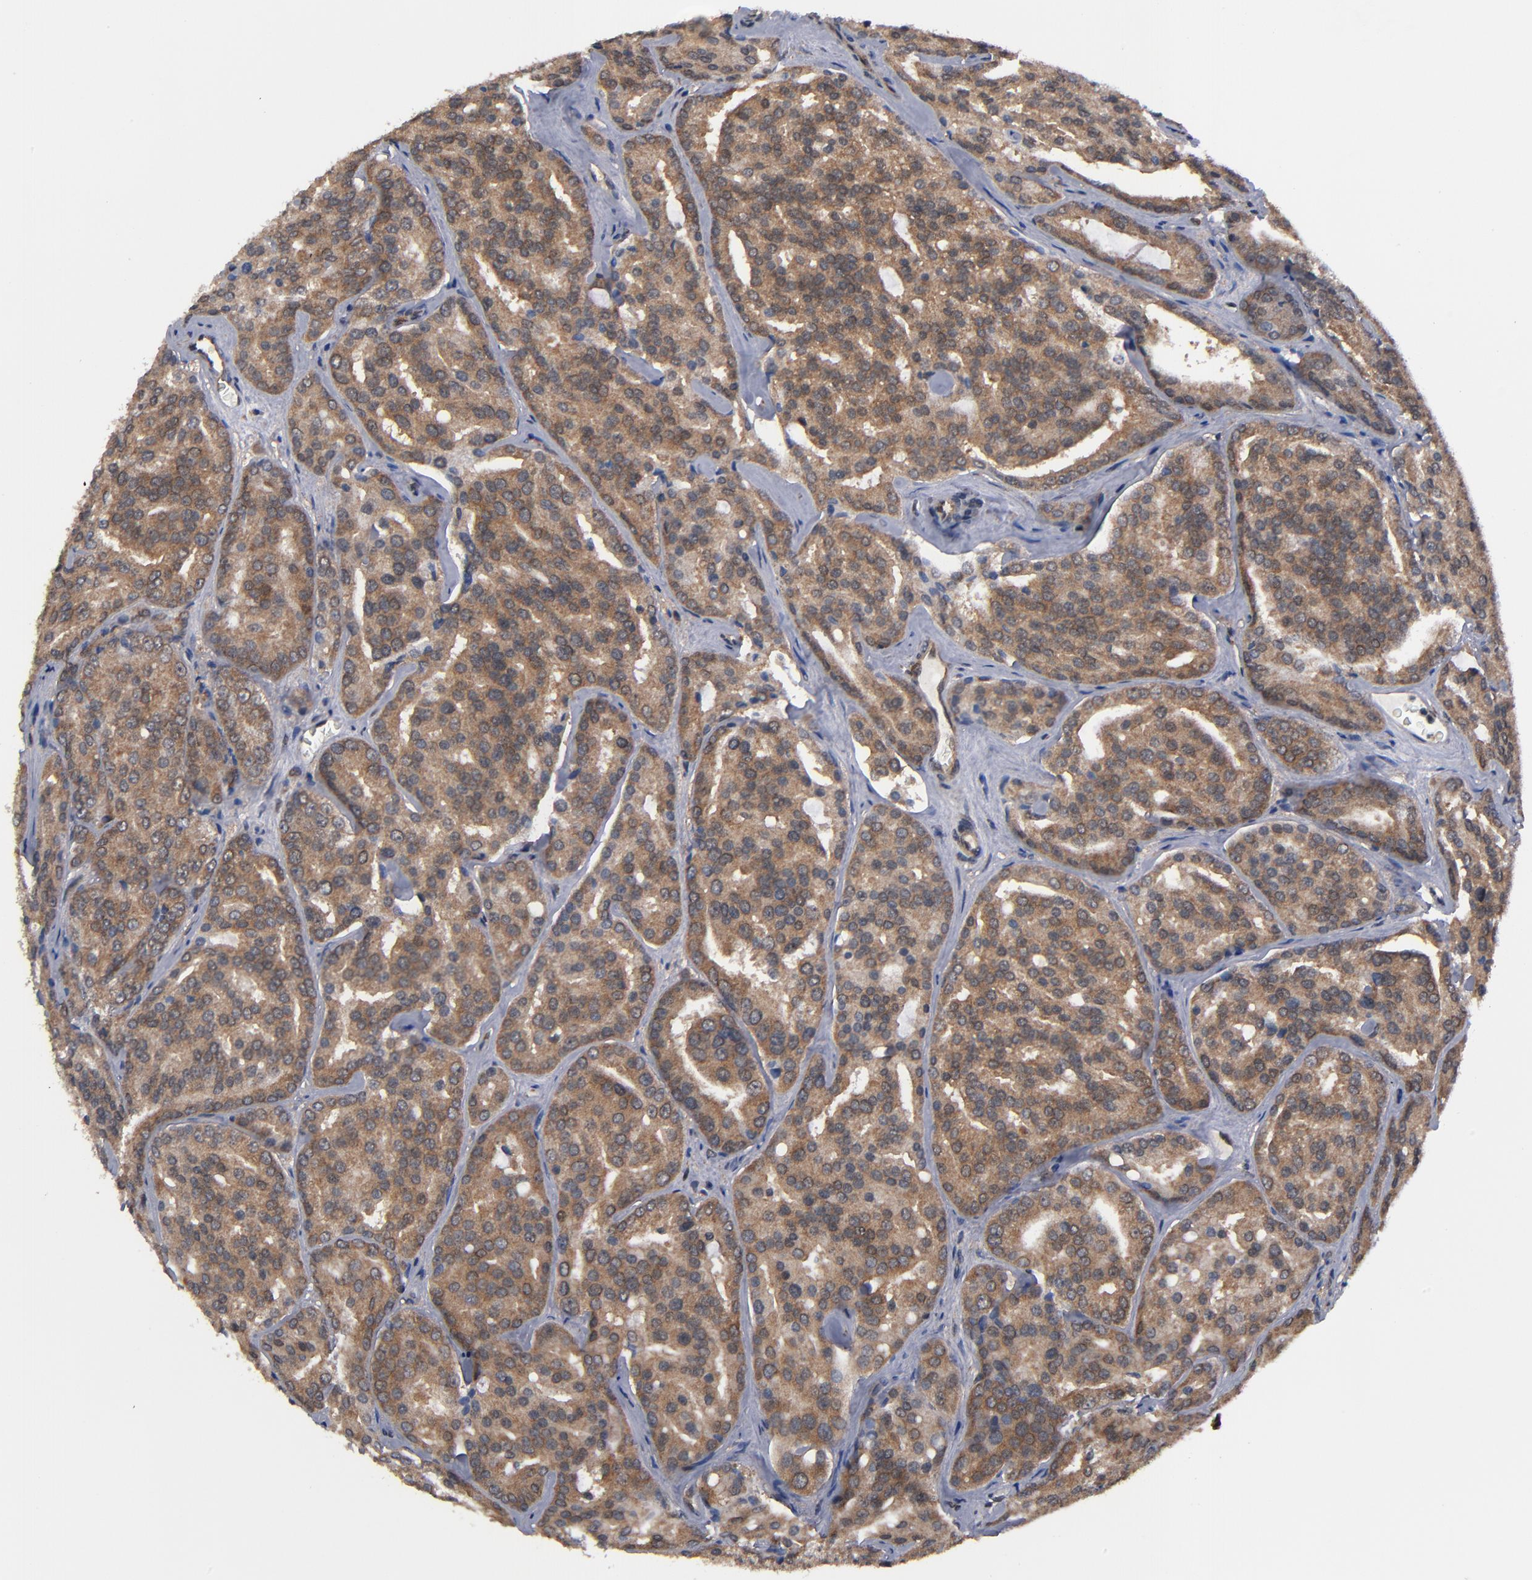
{"staining": {"intensity": "strong", "quantity": ">75%", "location": "cytoplasmic/membranous"}, "tissue": "prostate cancer", "cell_type": "Tumor cells", "image_type": "cancer", "snomed": [{"axis": "morphology", "description": "Adenocarcinoma, High grade"}, {"axis": "topography", "description": "Prostate"}], "caption": "Prostate cancer stained with a brown dye reveals strong cytoplasmic/membranous positive positivity in about >75% of tumor cells.", "gene": "ALG13", "patient": {"sex": "male", "age": 64}}